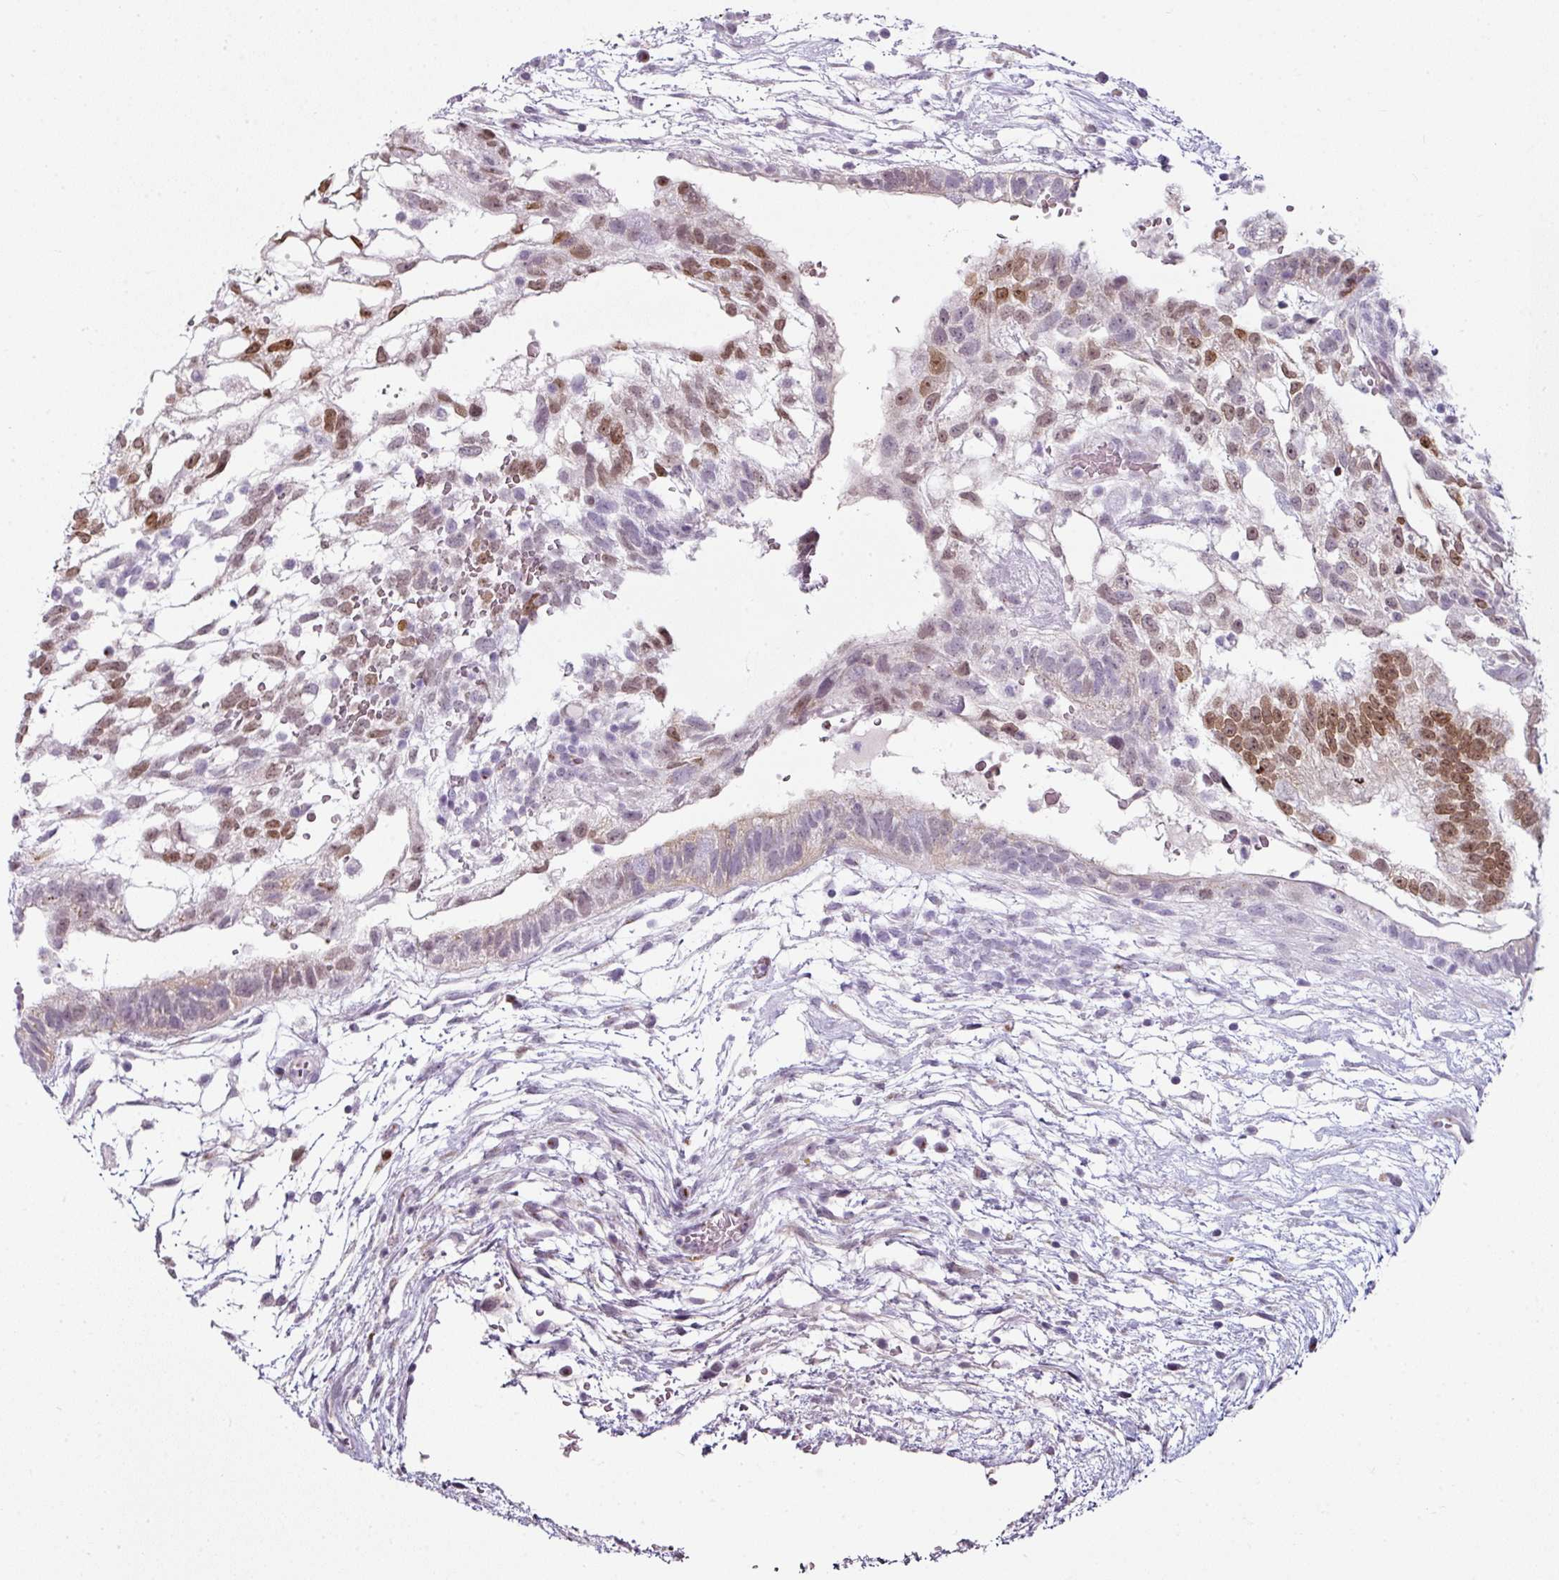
{"staining": {"intensity": "moderate", "quantity": "25%-75%", "location": "nuclear"}, "tissue": "testis cancer", "cell_type": "Tumor cells", "image_type": "cancer", "snomed": [{"axis": "morphology", "description": "Carcinoma, Embryonal, NOS"}, {"axis": "topography", "description": "Testis"}], "caption": "Immunohistochemical staining of embryonal carcinoma (testis) reveals medium levels of moderate nuclear expression in approximately 25%-75% of tumor cells.", "gene": "SYT8", "patient": {"sex": "male", "age": 32}}